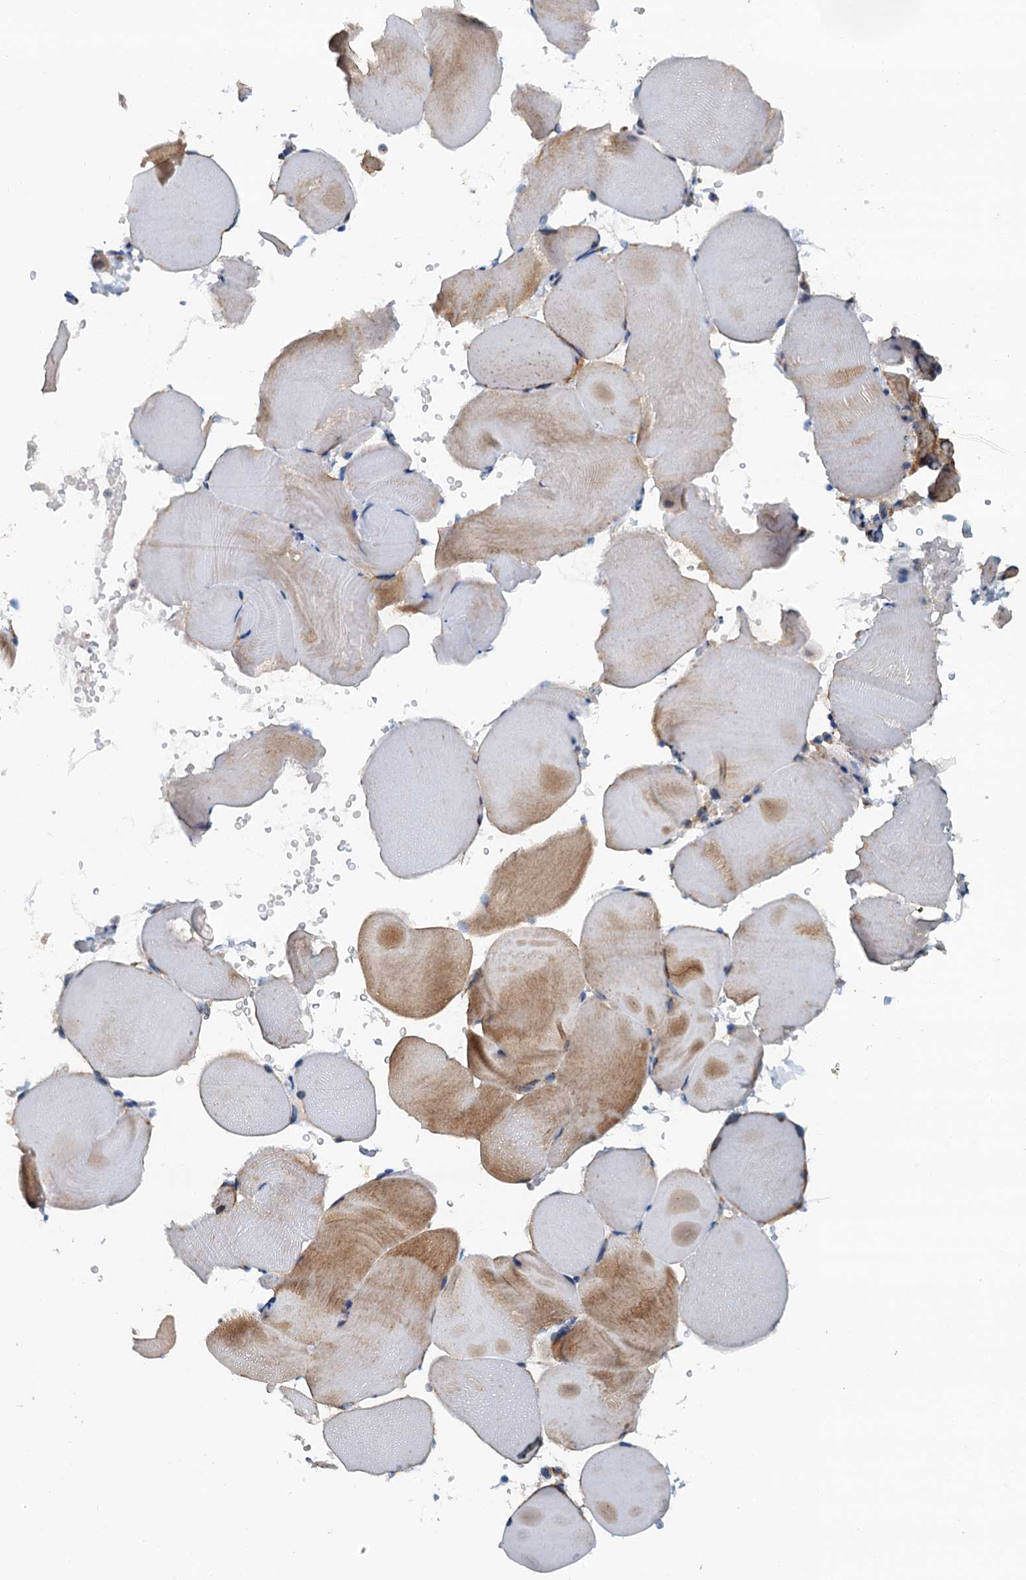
{"staining": {"intensity": "moderate", "quantity": "25%-75%", "location": "cytoplasmic/membranous"}, "tissue": "skeletal muscle", "cell_type": "Myocytes", "image_type": "normal", "snomed": [{"axis": "morphology", "description": "Normal tissue, NOS"}, {"axis": "topography", "description": "Skeletal muscle"}, {"axis": "topography", "description": "Parathyroid gland"}], "caption": "Human skeletal muscle stained with a brown dye demonstrates moderate cytoplasmic/membranous positive expression in approximately 25%-75% of myocytes.", "gene": "COG3", "patient": {"sex": "female", "age": 37}}